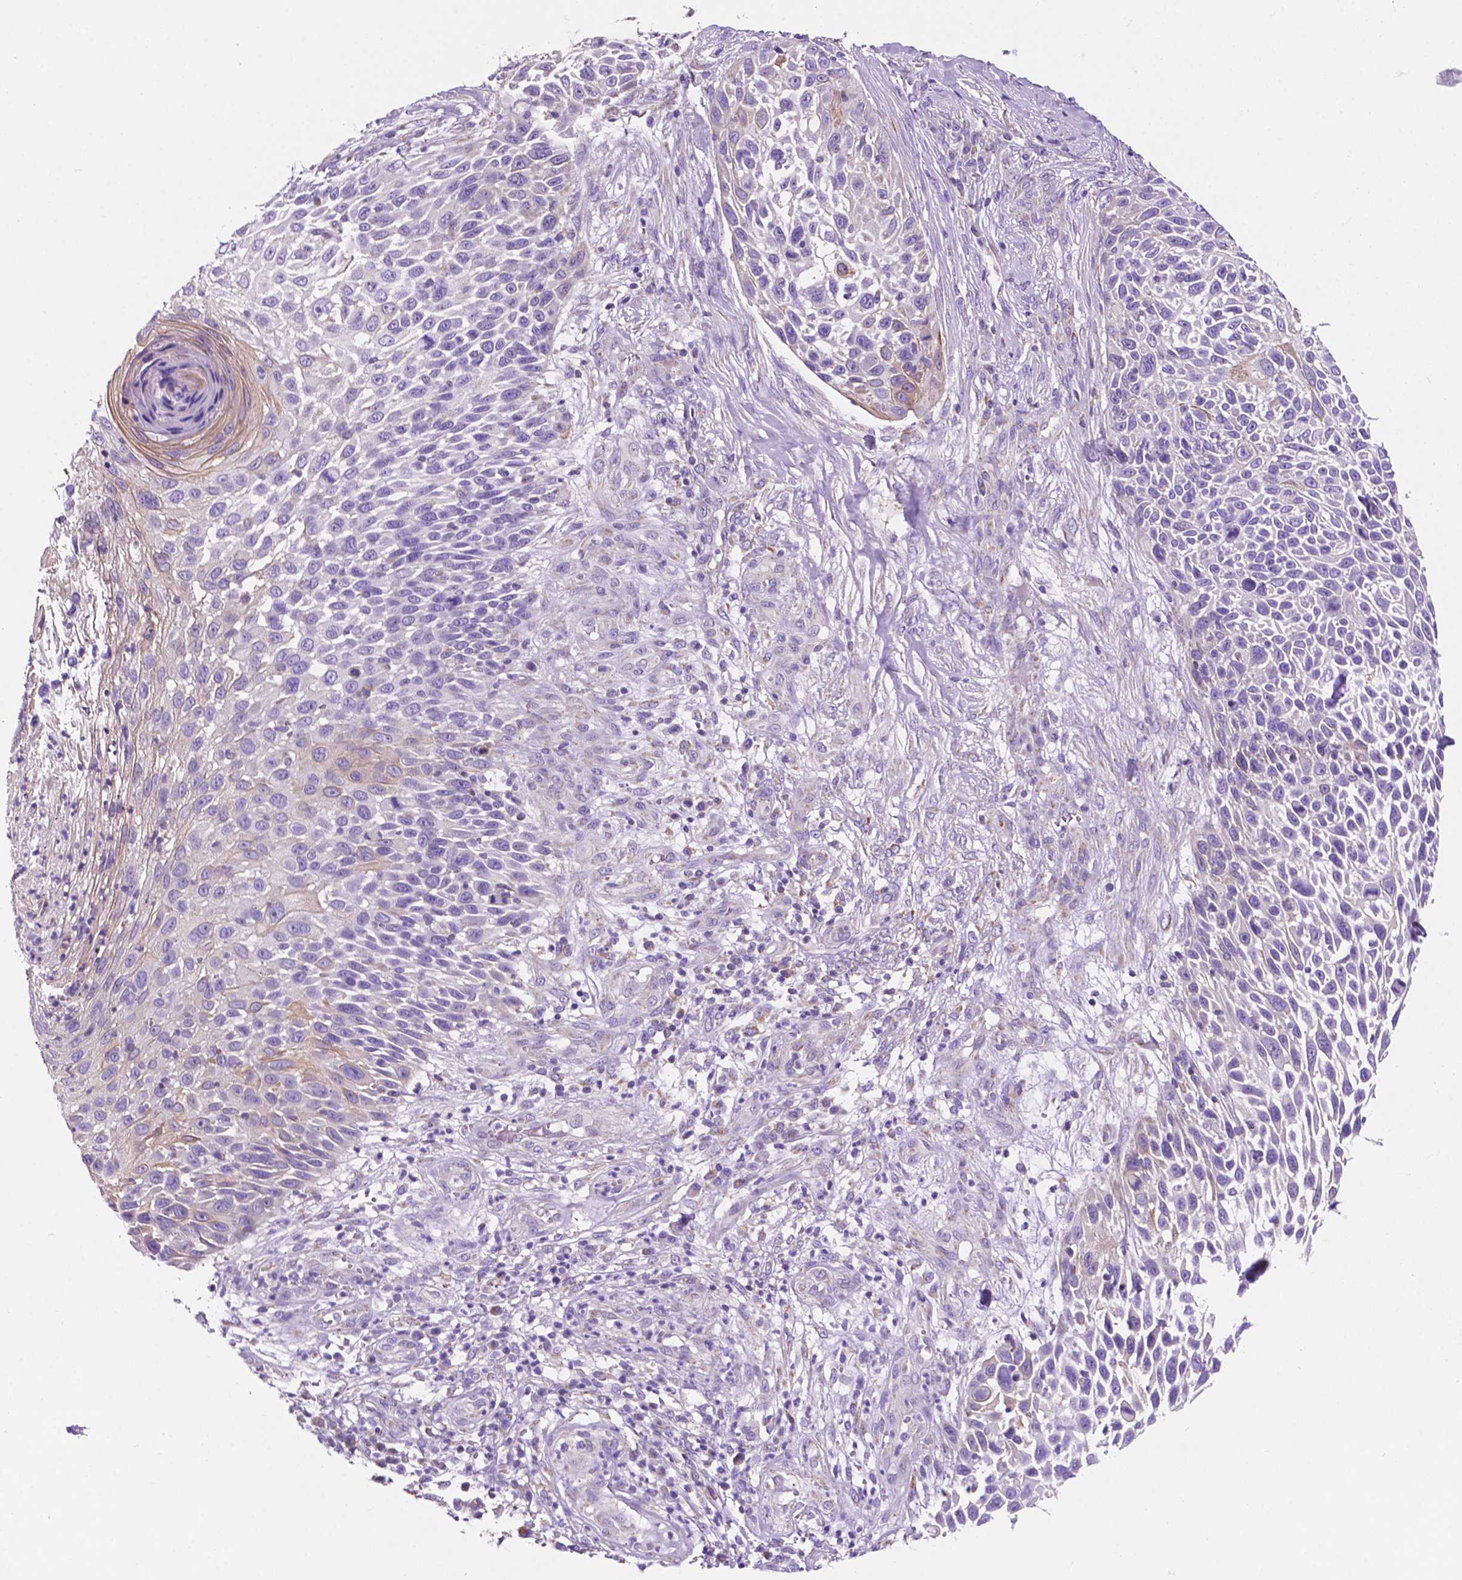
{"staining": {"intensity": "weak", "quantity": "<25%", "location": "cytoplasmic/membranous"}, "tissue": "skin cancer", "cell_type": "Tumor cells", "image_type": "cancer", "snomed": [{"axis": "morphology", "description": "Squamous cell carcinoma, NOS"}, {"axis": "topography", "description": "Skin"}], "caption": "Squamous cell carcinoma (skin) was stained to show a protein in brown. There is no significant positivity in tumor cells.", "gene": "TRPV5", "patient": {"sex": "male", "age": 92}}